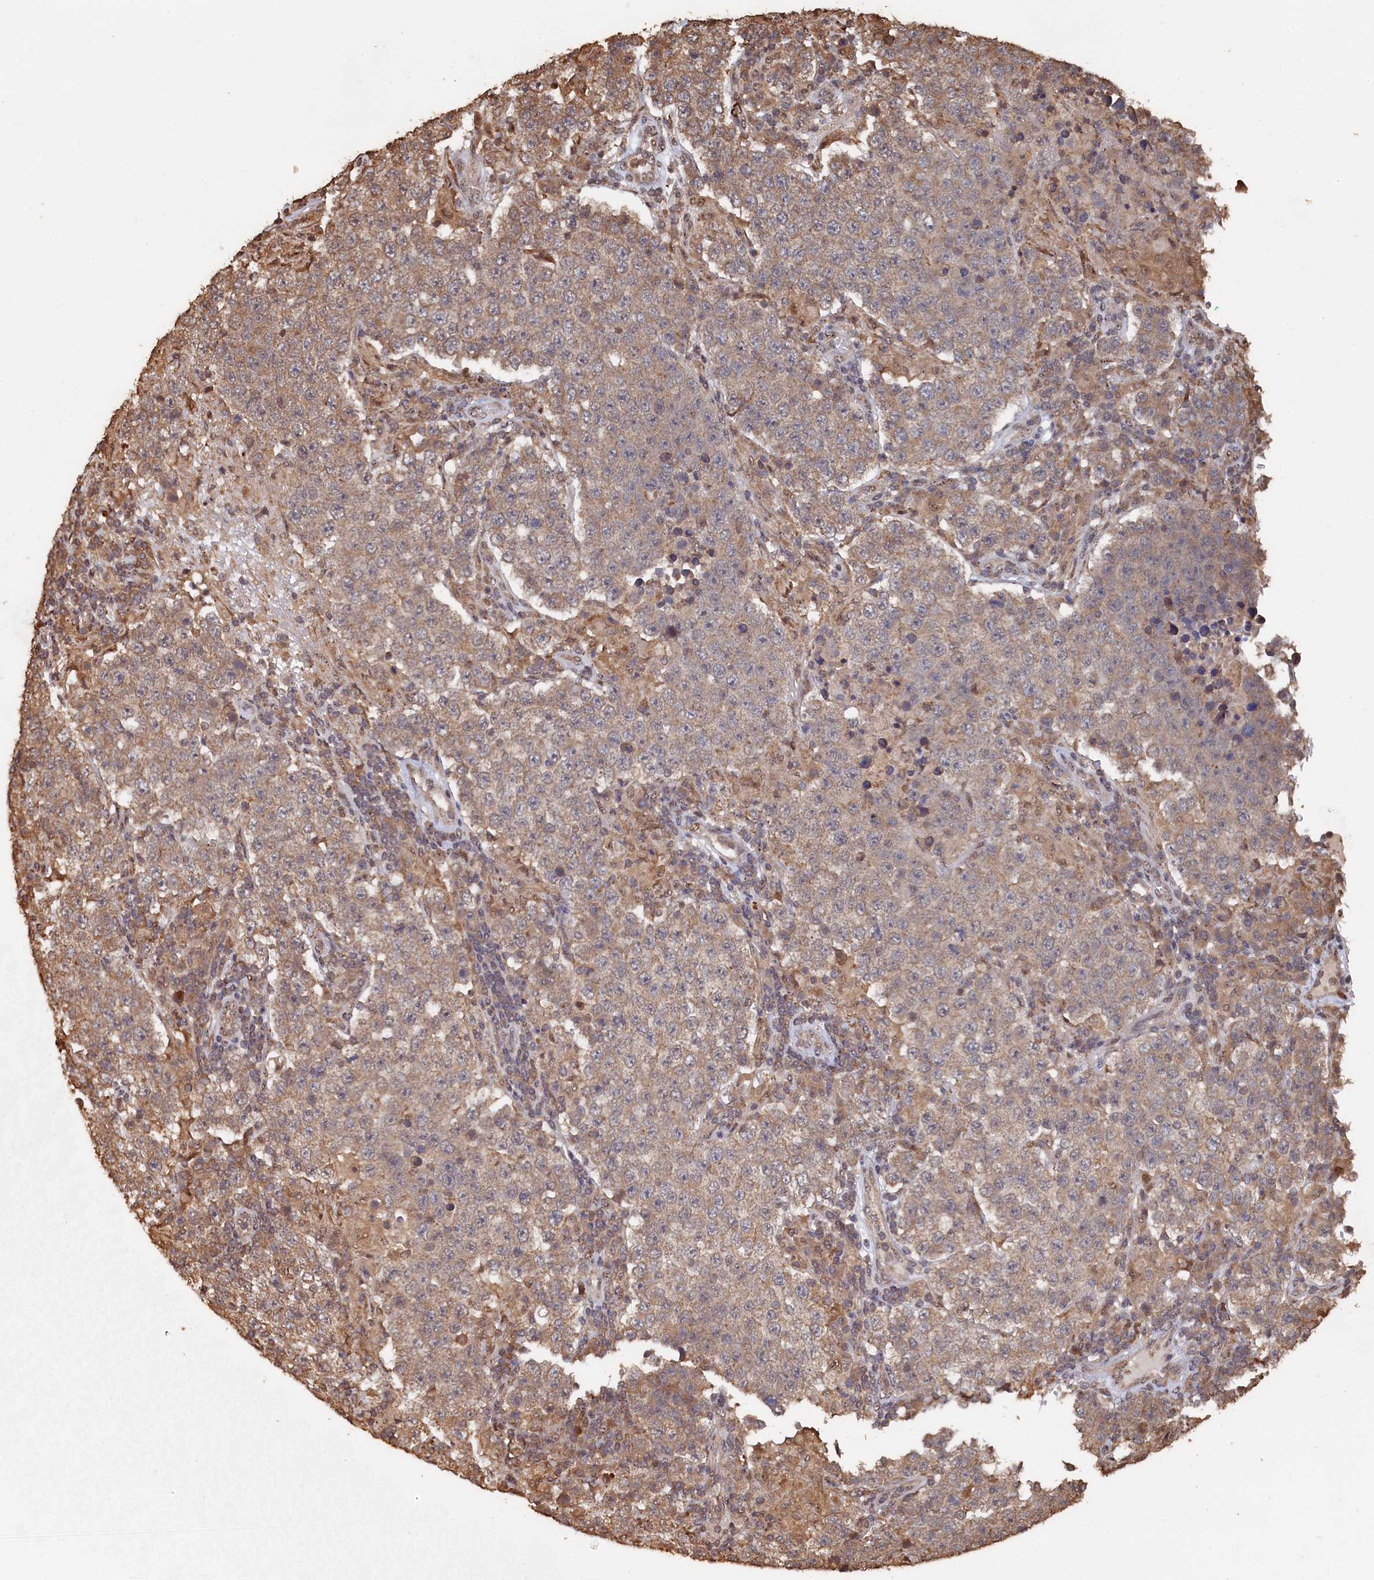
{"staining": {"intensity": "weak", "quantity": "25%-75%", "location": "cytoplasmic/membranous"}, "tissue": "testis cancer", "cell_type": "Tumor cells", "image_type": "cancer", "snomed": [{"axis": "morphology", "description": "Normal tissue, NOS"}, {"axis": "morphology", "description": "Urothelial carcinoma, High grade"}, {"axis": "morphology", "description": "Seminoma, NOS"}, {"axis": "morphology", "description": "Carcinoma, Embryonal, NOS"}, {"axis": "topography", "description": "Urinary bladder"}, {"axis": "topography", "description": "Testis"}], "caption": "The photomicrograph exhibits staining of urothelial carcinoma (high-grade) (testis), revealing weak cytoplasmic/membranous protein staining (brown color) within tumor cells.", "gene": "PIGN", "patient": {"sex": "male", "age": 41}}